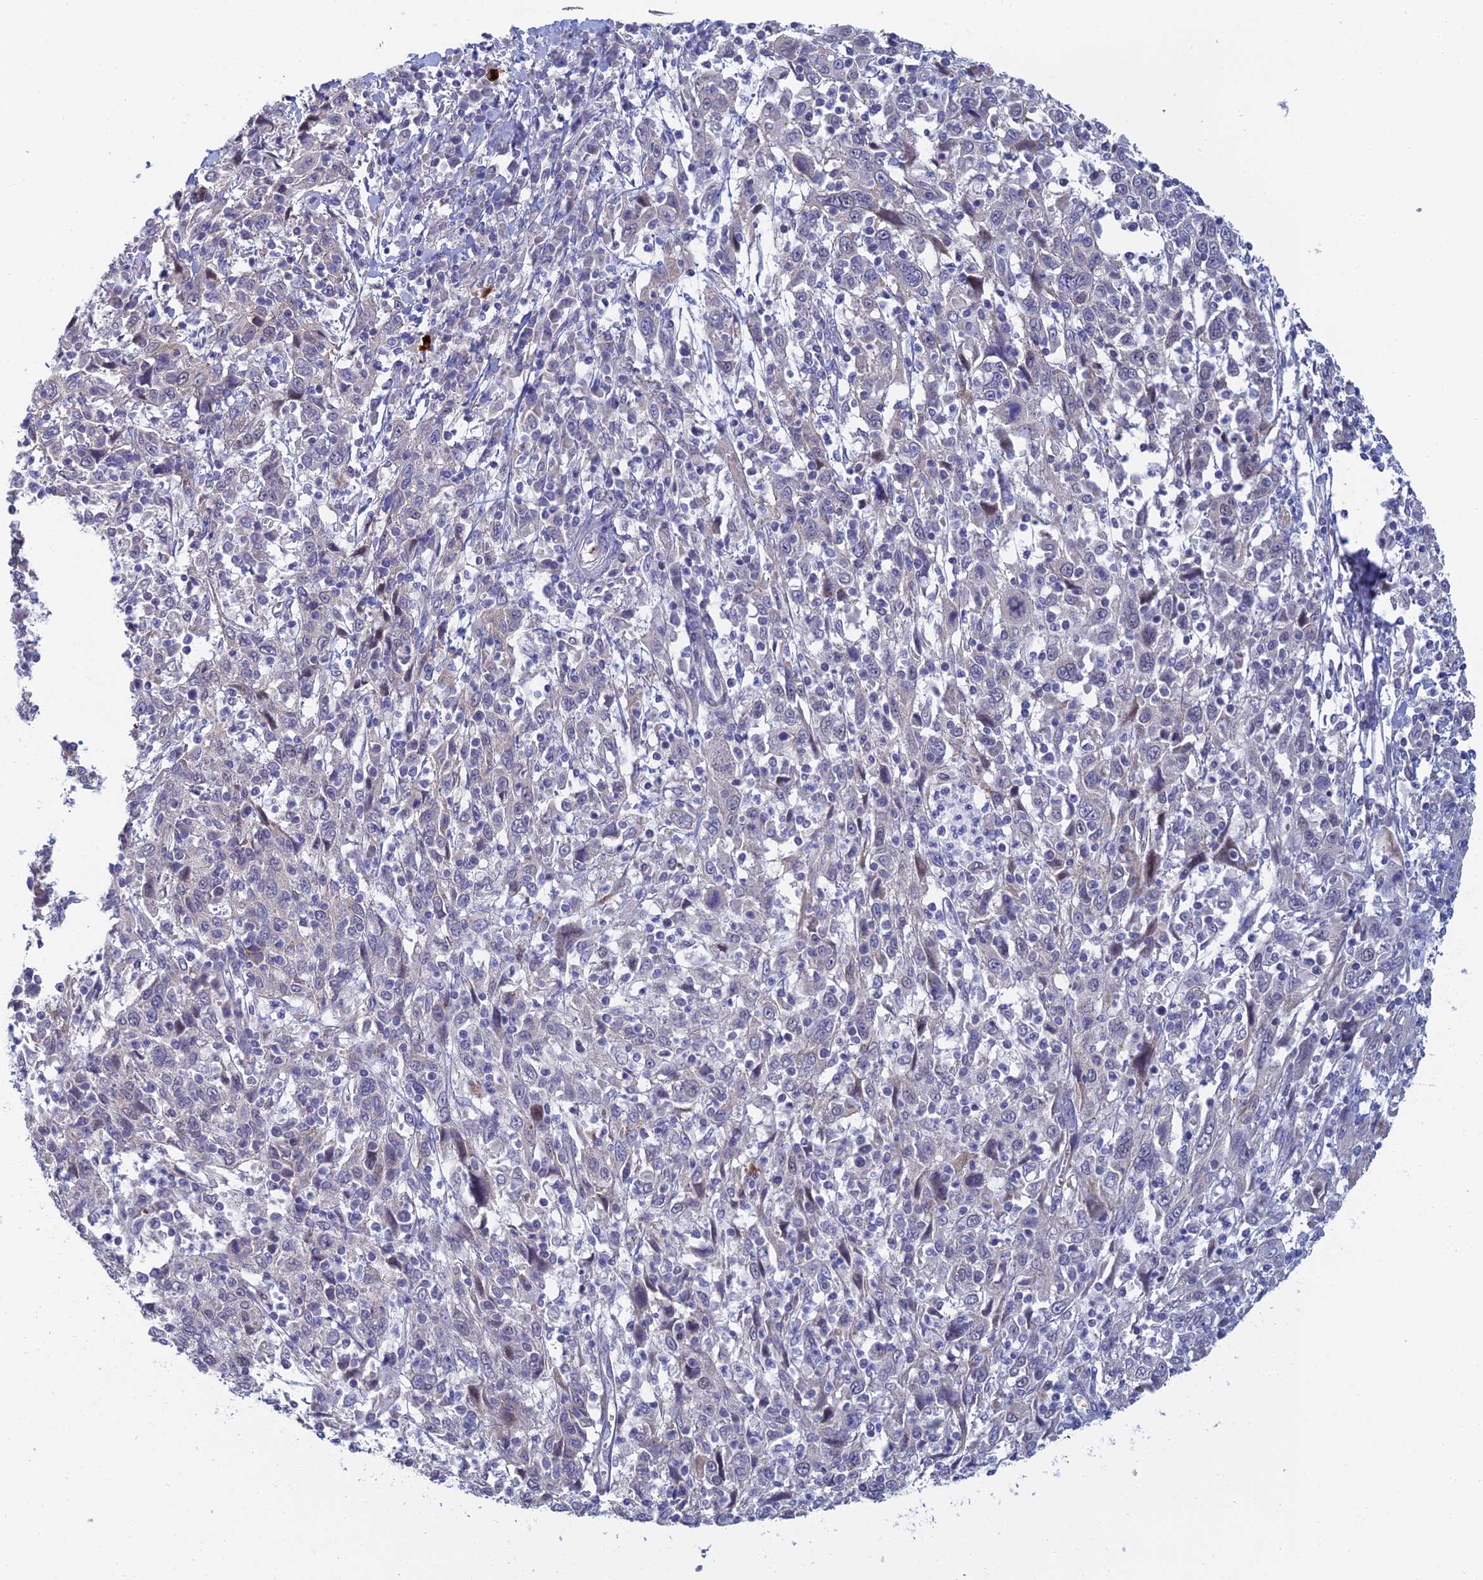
{"staining": {"intensity": "negative", "quantity": "none", "location": "none"}, "tissue": "cervical cancer", "cell_type": "Tumor cells", "image_type": "cancer", "snomed": [{"axis": "morphology", "description": "Squamous cell carcinoma, NOS"}, {"axis": "topography", "description": "Cervix"}], "caption": "Immunohistochemistry (IHC) of human cervical squamous cell carcinoma reveals no positivity in tumor cells.", "gene": "GIPC1", "patient": {"sex": "female", "age": 46}}